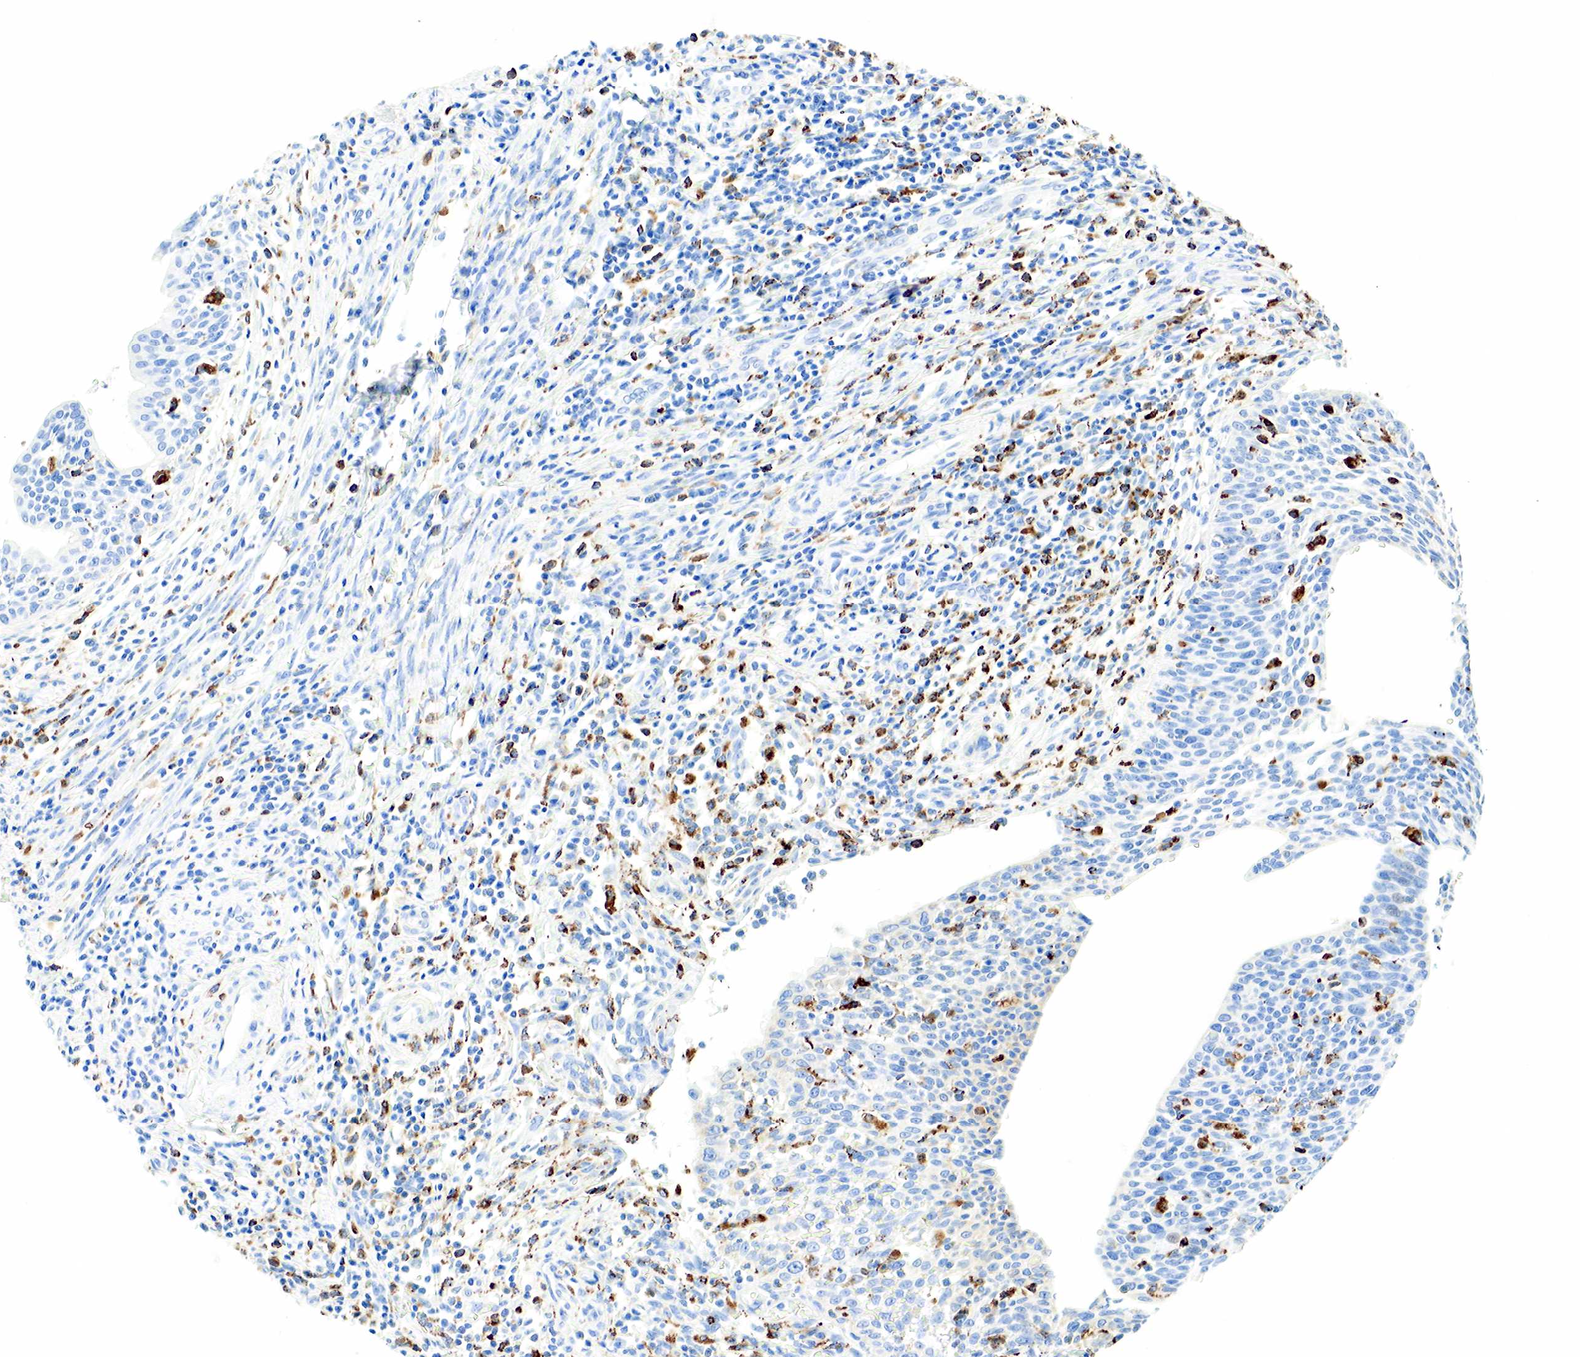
{"staining": {"intensity": "negative", "quantity": "none", "location": "none"}, "tissue": "cervical cancer", "cell_type": "Tumor cells", "image_type": "cancer", "snomed": [{"axis": "morphology", "description": "Squamous cell carcinoma, NOS"}, {"axis": "topography", "description": "Cervix"}], "caption": "DAB immunohistochemical staining of human cervical cancer displays no significant positivity in tumor cells. The staining is performed using DAB brown chromogen with nuclei counter-stained in using hematoxylin.", "gene": "CD68", "patient": {"sex": "female", "age": 41}}